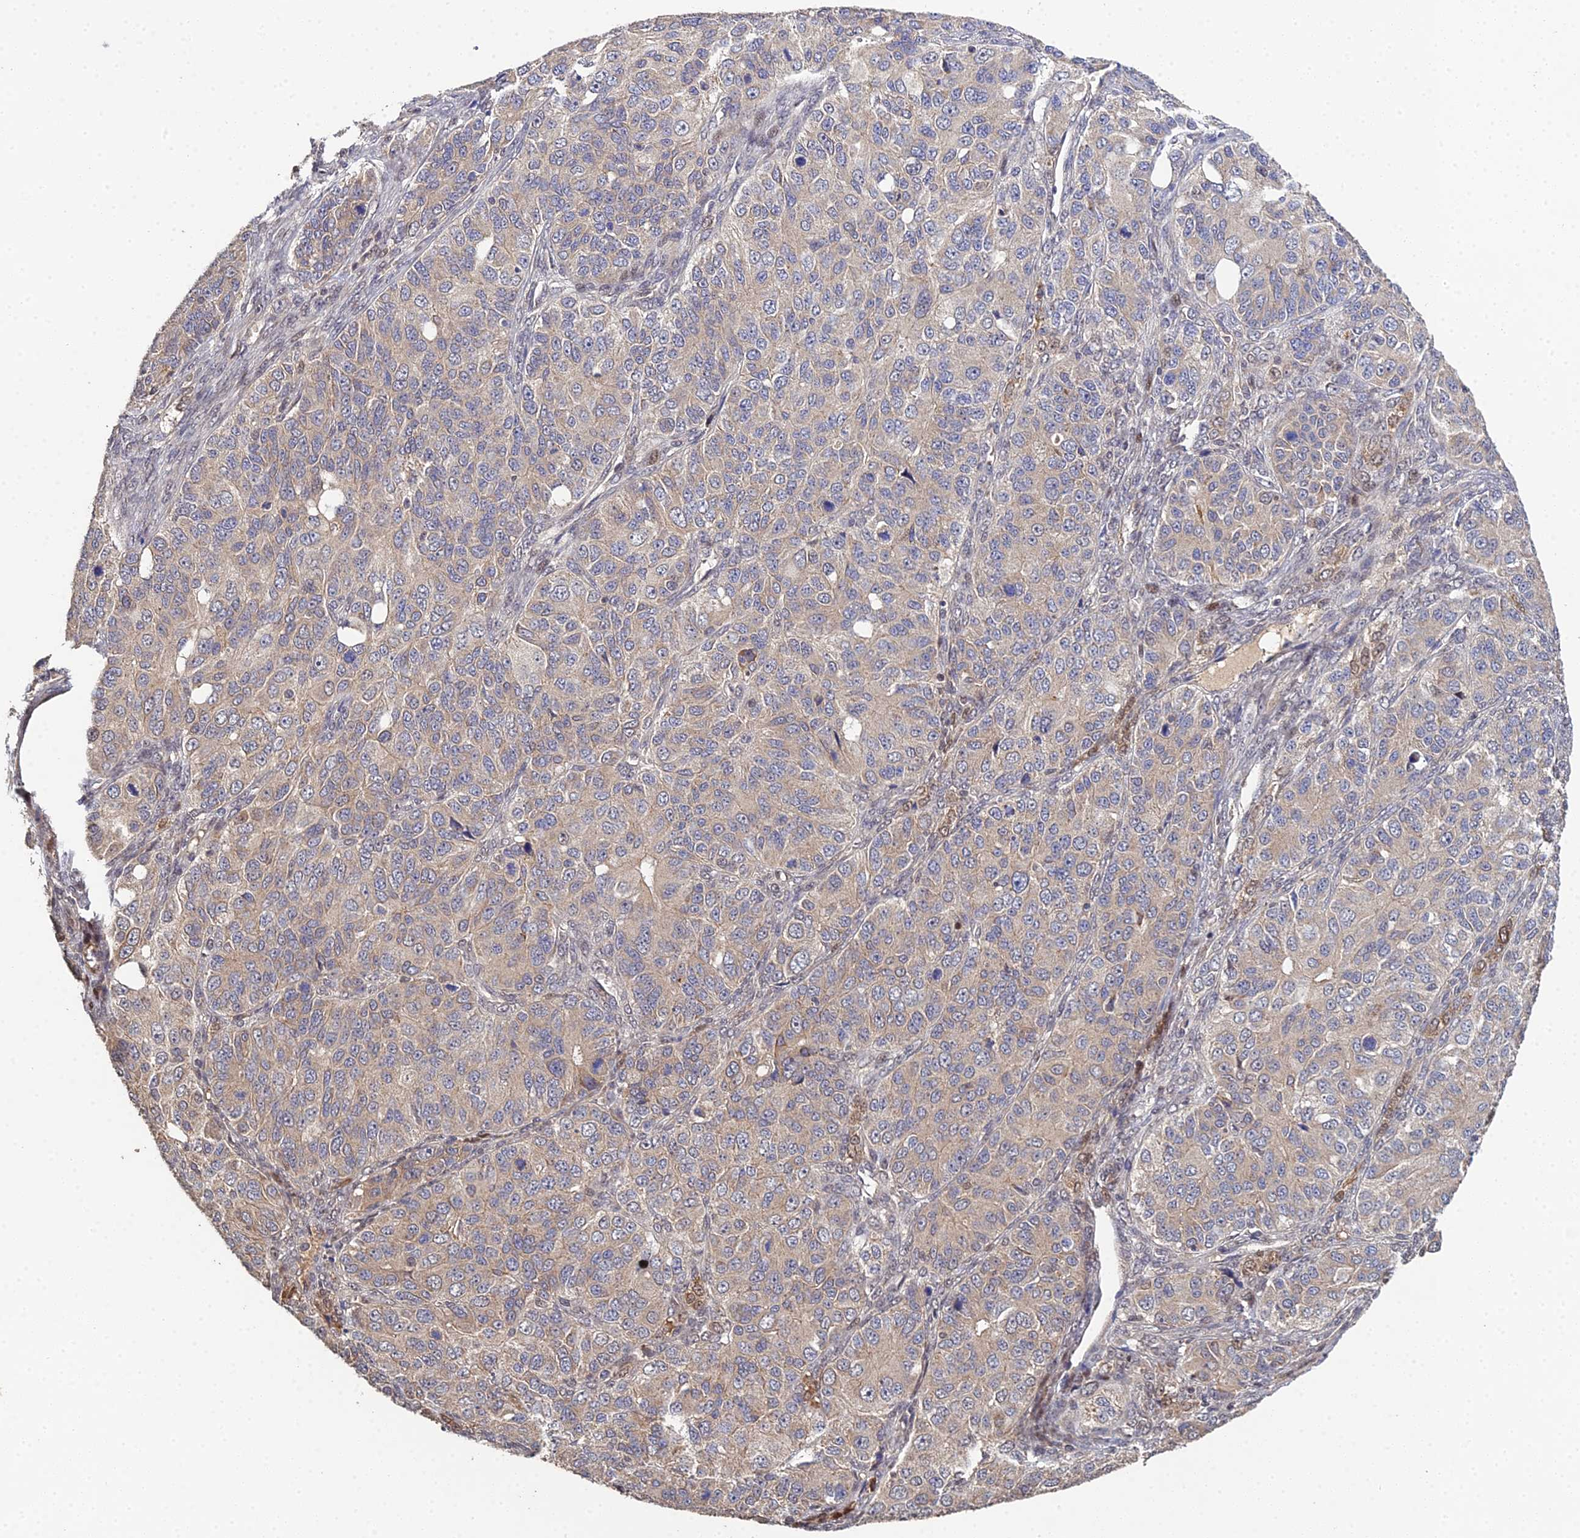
{"staining": {"intensity": "weak", "quantity": "25%-75%", "location": "cytoplasmic/membranous"}, "tissue": "ovarian cancer", "cell_type": "Tumor cells", "image_type": "cancer", "snomed": [{"axis": "morphology", "description": "Carcinoma, endometroid"}, {"axis": "topography", "description": "Ovary"}], "caption": "High-magnification brightfield microscopy of ovarian endometroid carcinoma stained with DAB (brown) and counterstained with hematoxylin (blue). tumor cells exhibit weak cytoplasmic/membranous staining is appreciated in approximately25%-75% of cells. The protein is shown in brown color, while the nuclei are stained blue.", "gene": "ERCC5", "patient": {"sex": "female", "age": 51}}